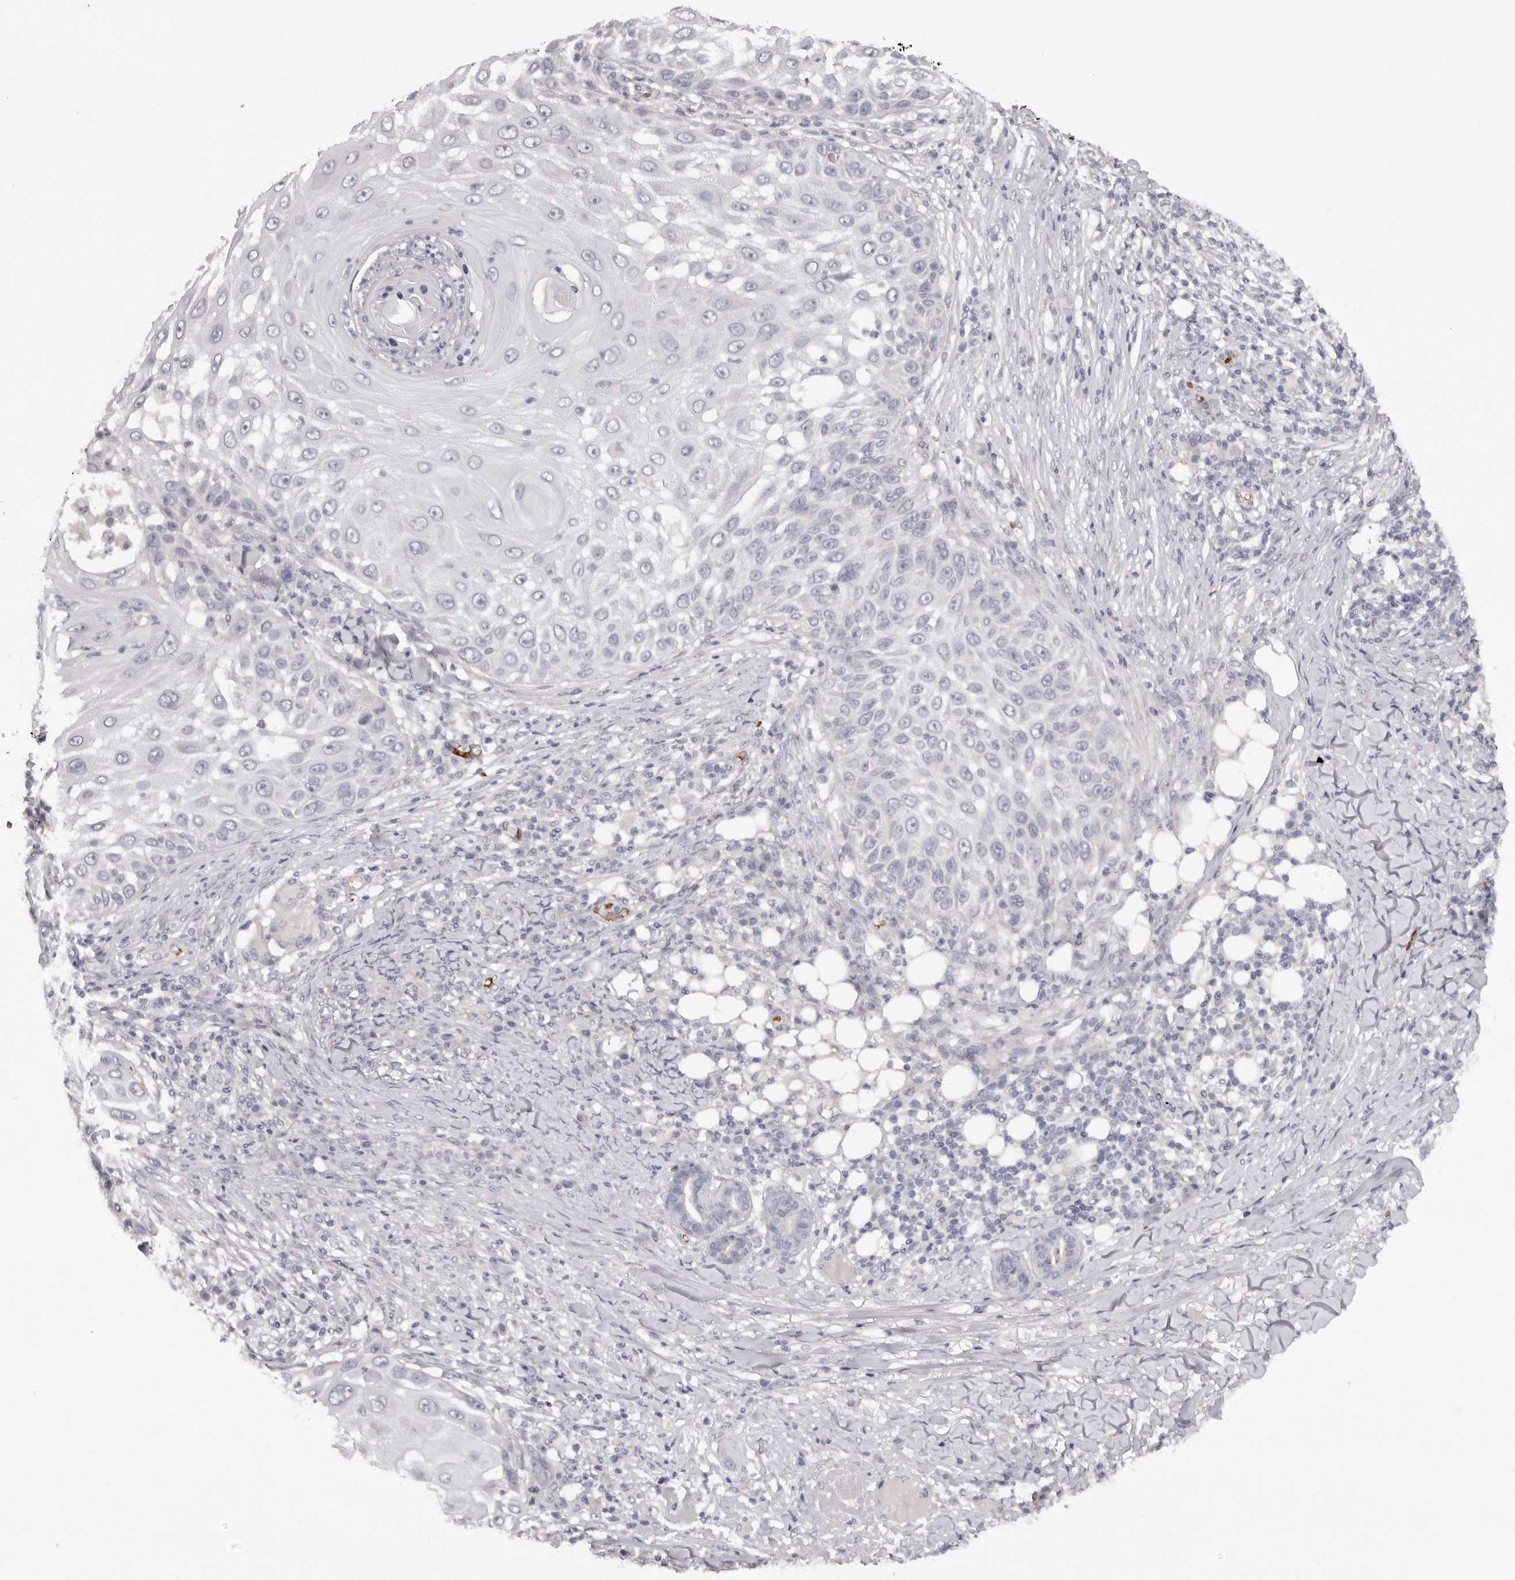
{"staining": {"intensity": "negative", "quantity": "none", "location": "none"}, "tissue": "skin cancer", "cell_type": "Tumor cells", "image_type": "cancer", "snomed": [{"axis": "morphology", "description": "Squamous cell carcinoma, NOS"}, {"axis": "topography", "description": "Skin"}], "caption": "This is an immunohistochemistry (IHC) photomicrograph of human squamous cell carcinoma (skin). There is no positivity in tumor cells.", "gene": "TNR", "patient": {"sex": "female", "age": 44}}